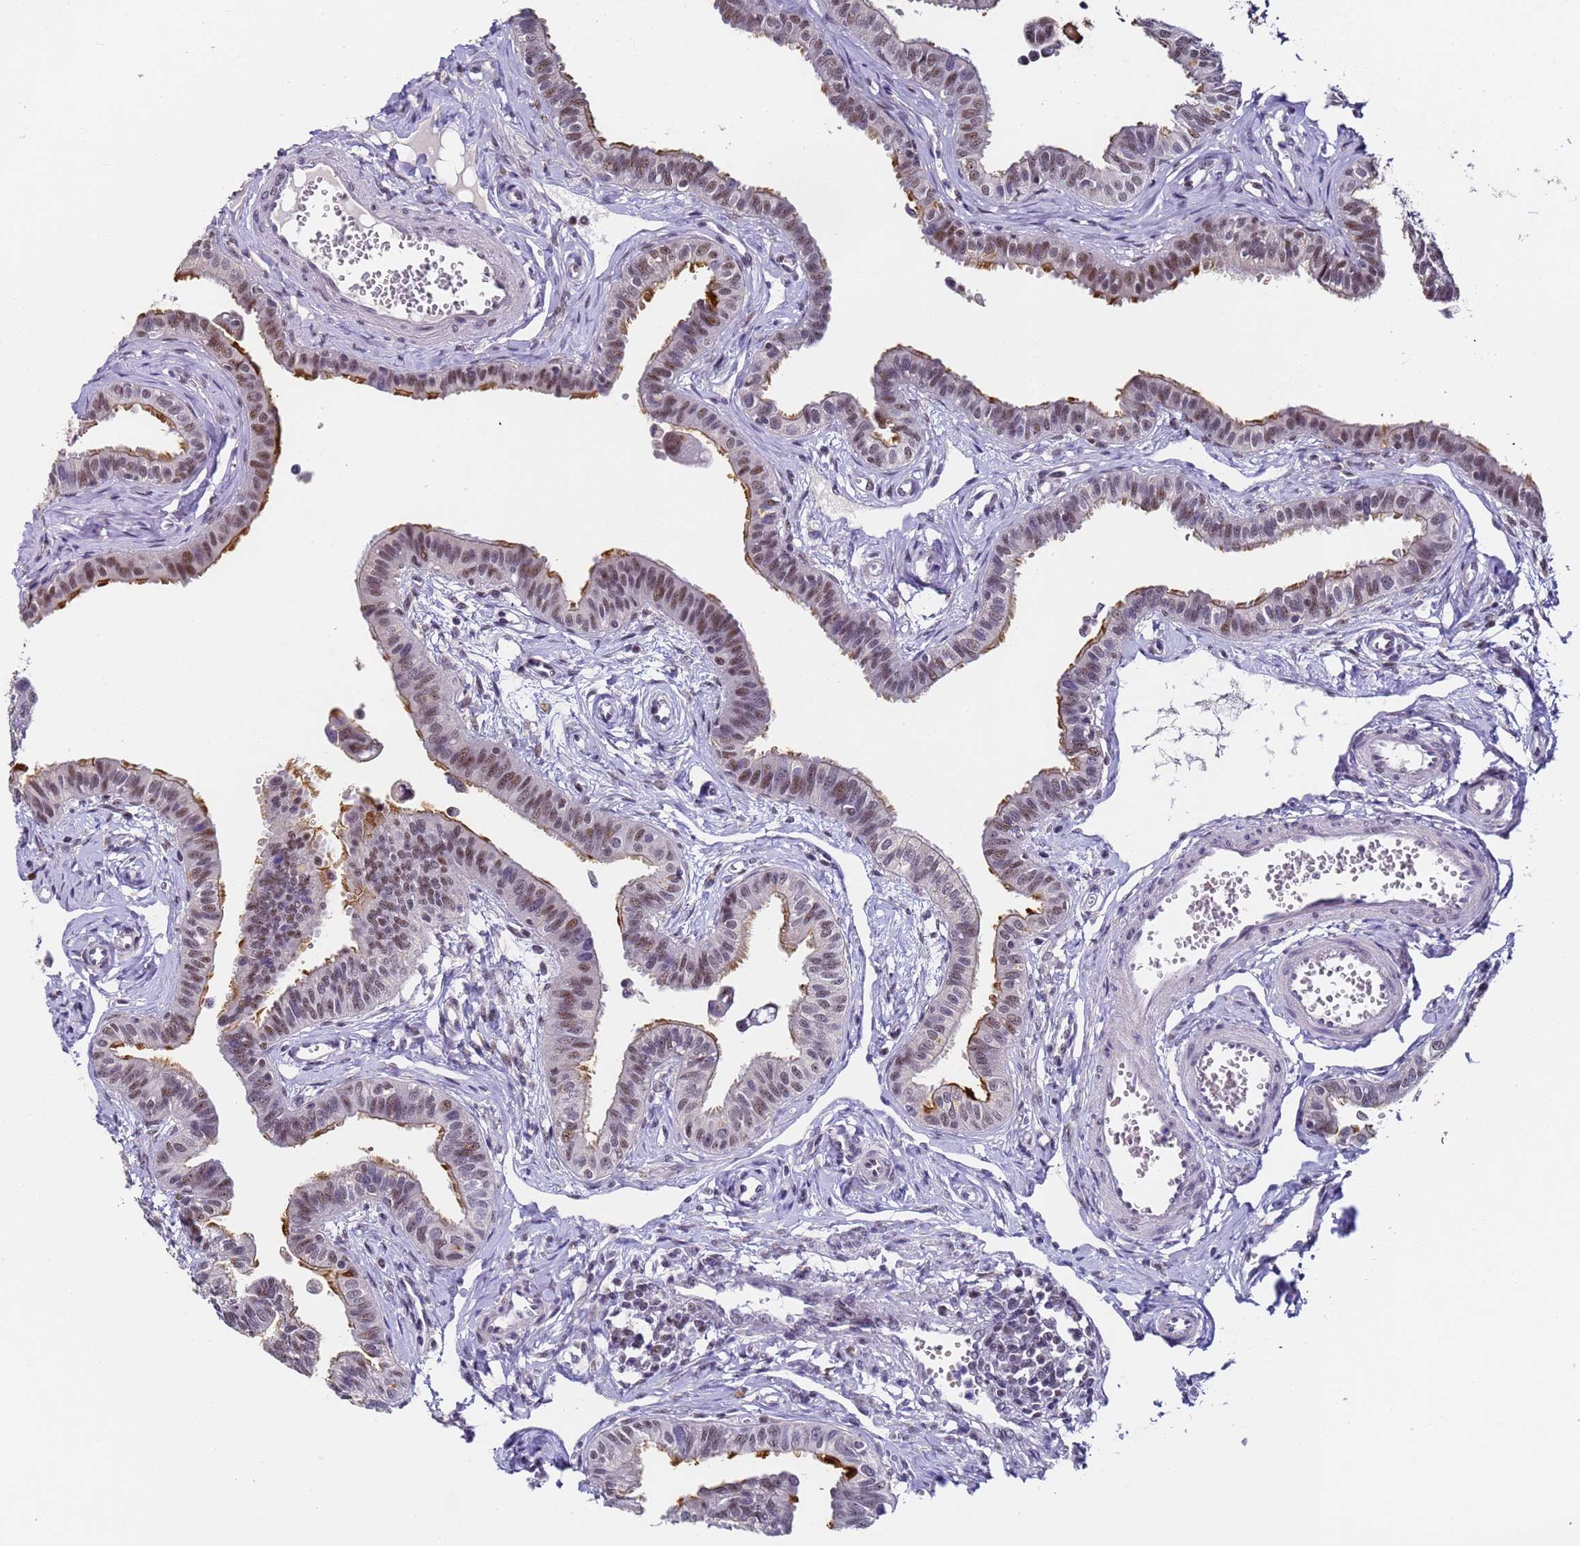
{"staining": {"intensity": "moderate", "quantity": ">75%", "location": "cytoplasmic/membranous,nuclear"}, "tissue": "fallopian tube", "cell_type": "Glandular cells", "image_type": "normal", "snomed": [{"axis": "morphology", "description": "Normal tissue, NOS"}, {"axis": "morphology", "description": "Carcinoma, NOS"}, {"axis": "topography", "description": "Fallopian tube"}, {"axis": "topography", "description": "Ovary"}], "caption": "IHC micrograph of unremarkable fallopian tube: fallopian tube stained using immunohistochemistry (IHC) exhibits medium levels of moderate protein expression localized specifically in the cytoplasmic/membranous,nuclear of glandular cells, appearing as a cytoplasmic/membranous,nuclear brown color.", "gene": "FNBP4", "patient": {"sex": "female", "age": 59}}